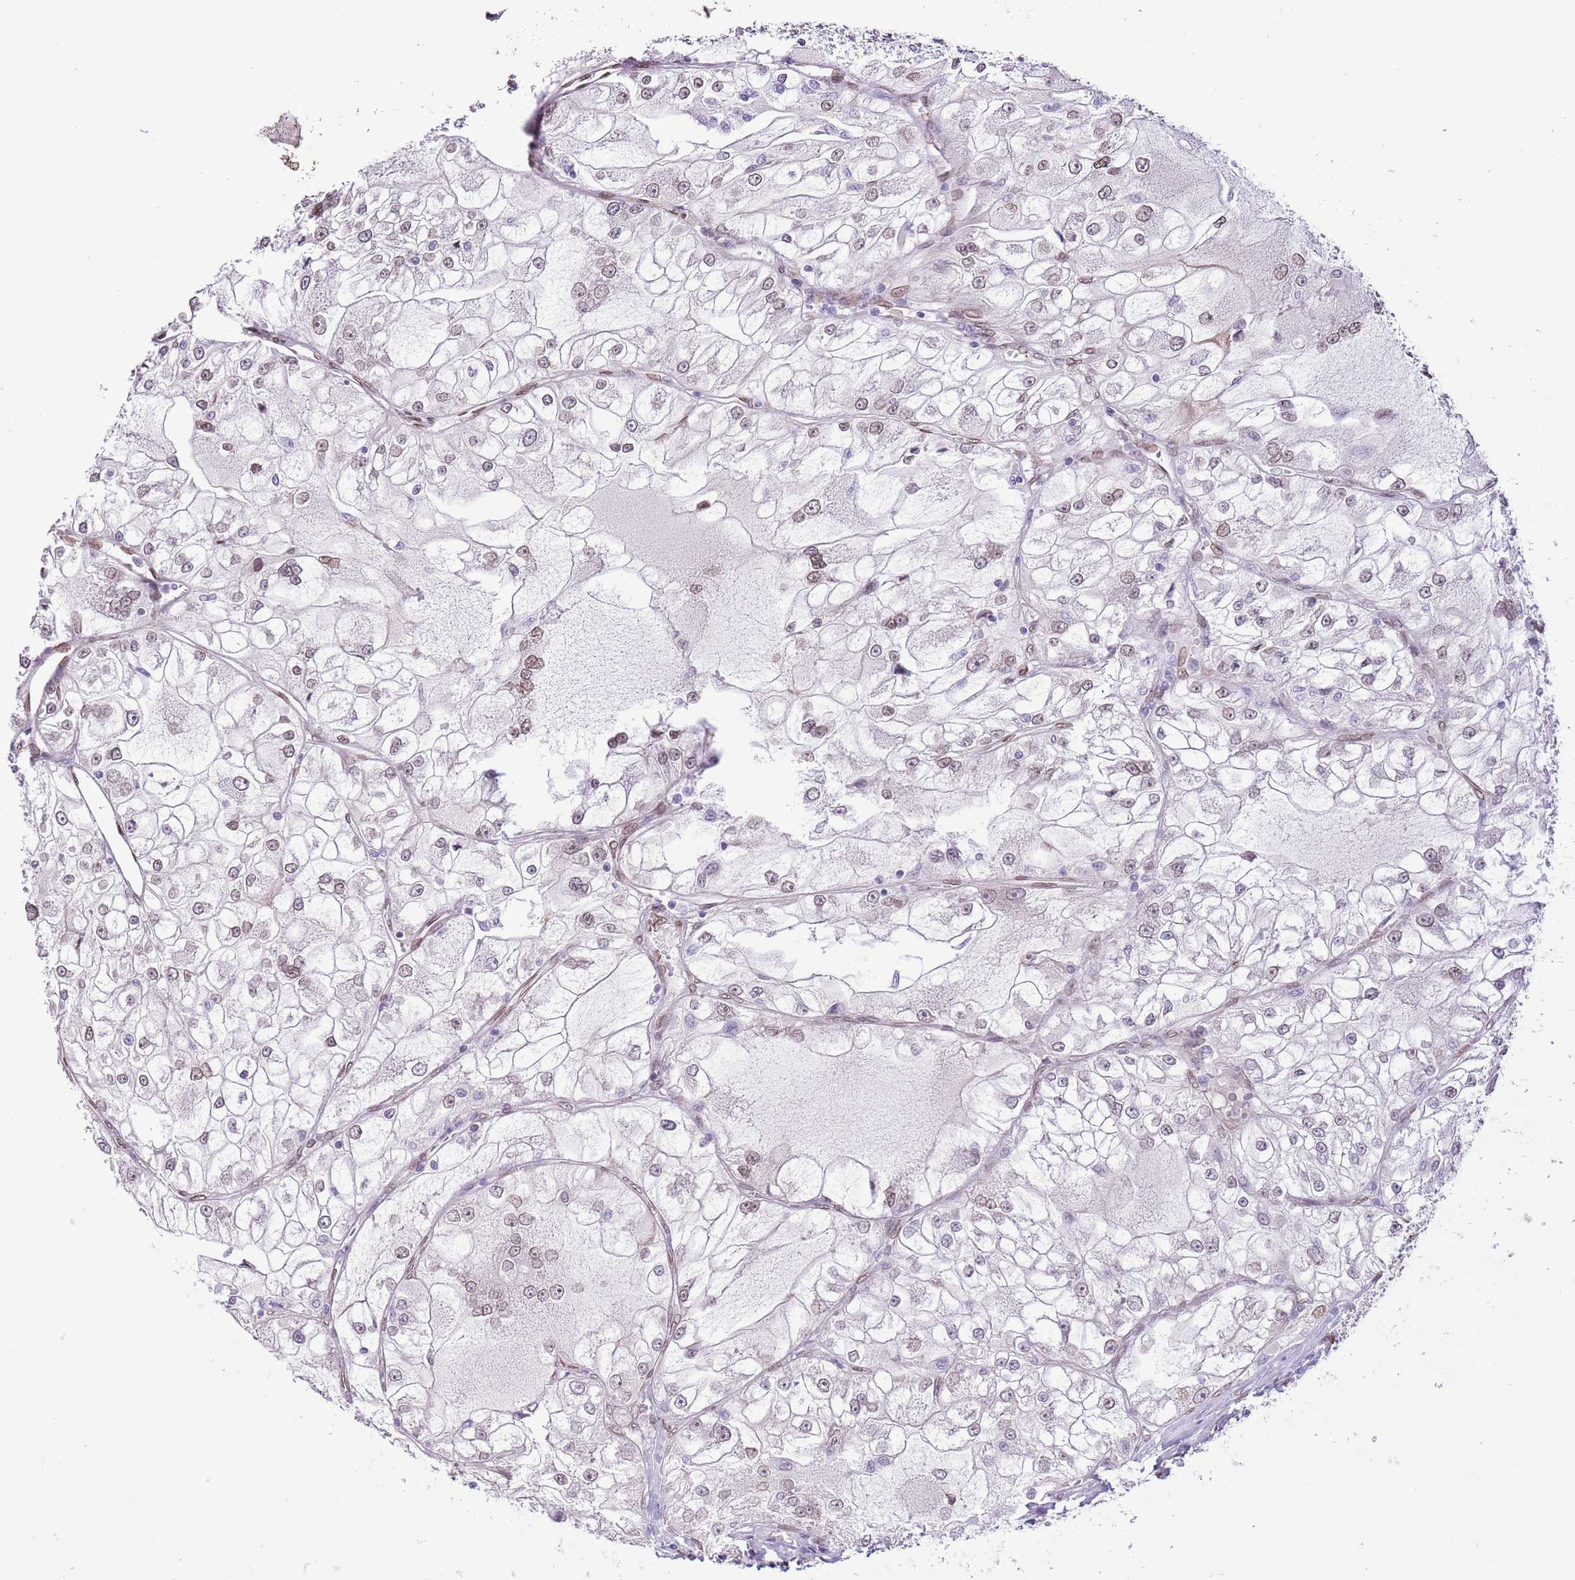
{"staining": {"intensity": "moderate", "quantity": "25%-75%", "location": "cytoplasmic/membranous,nuclear"}, "tissue": "renal cancer", "cell_type": "Tumor cells", "image_type": "cancer", "snomed": [{"axis": "morphology", "description": "Adenocarcinoma, NOS"}, {"axis": "topography", "description": "Kidney"}], "caption": "Immunohistochemistry histopathology image of human renal cancer (adenocarcinoma) stained for a protein (brown), which demonstrates medium levels of moderate cytoplasmic/membranous and nuclear expression in about 25%-75% of tumor cells.", "gene": "ZGLP1", "patient": {"sex": "female", "age": 72}}